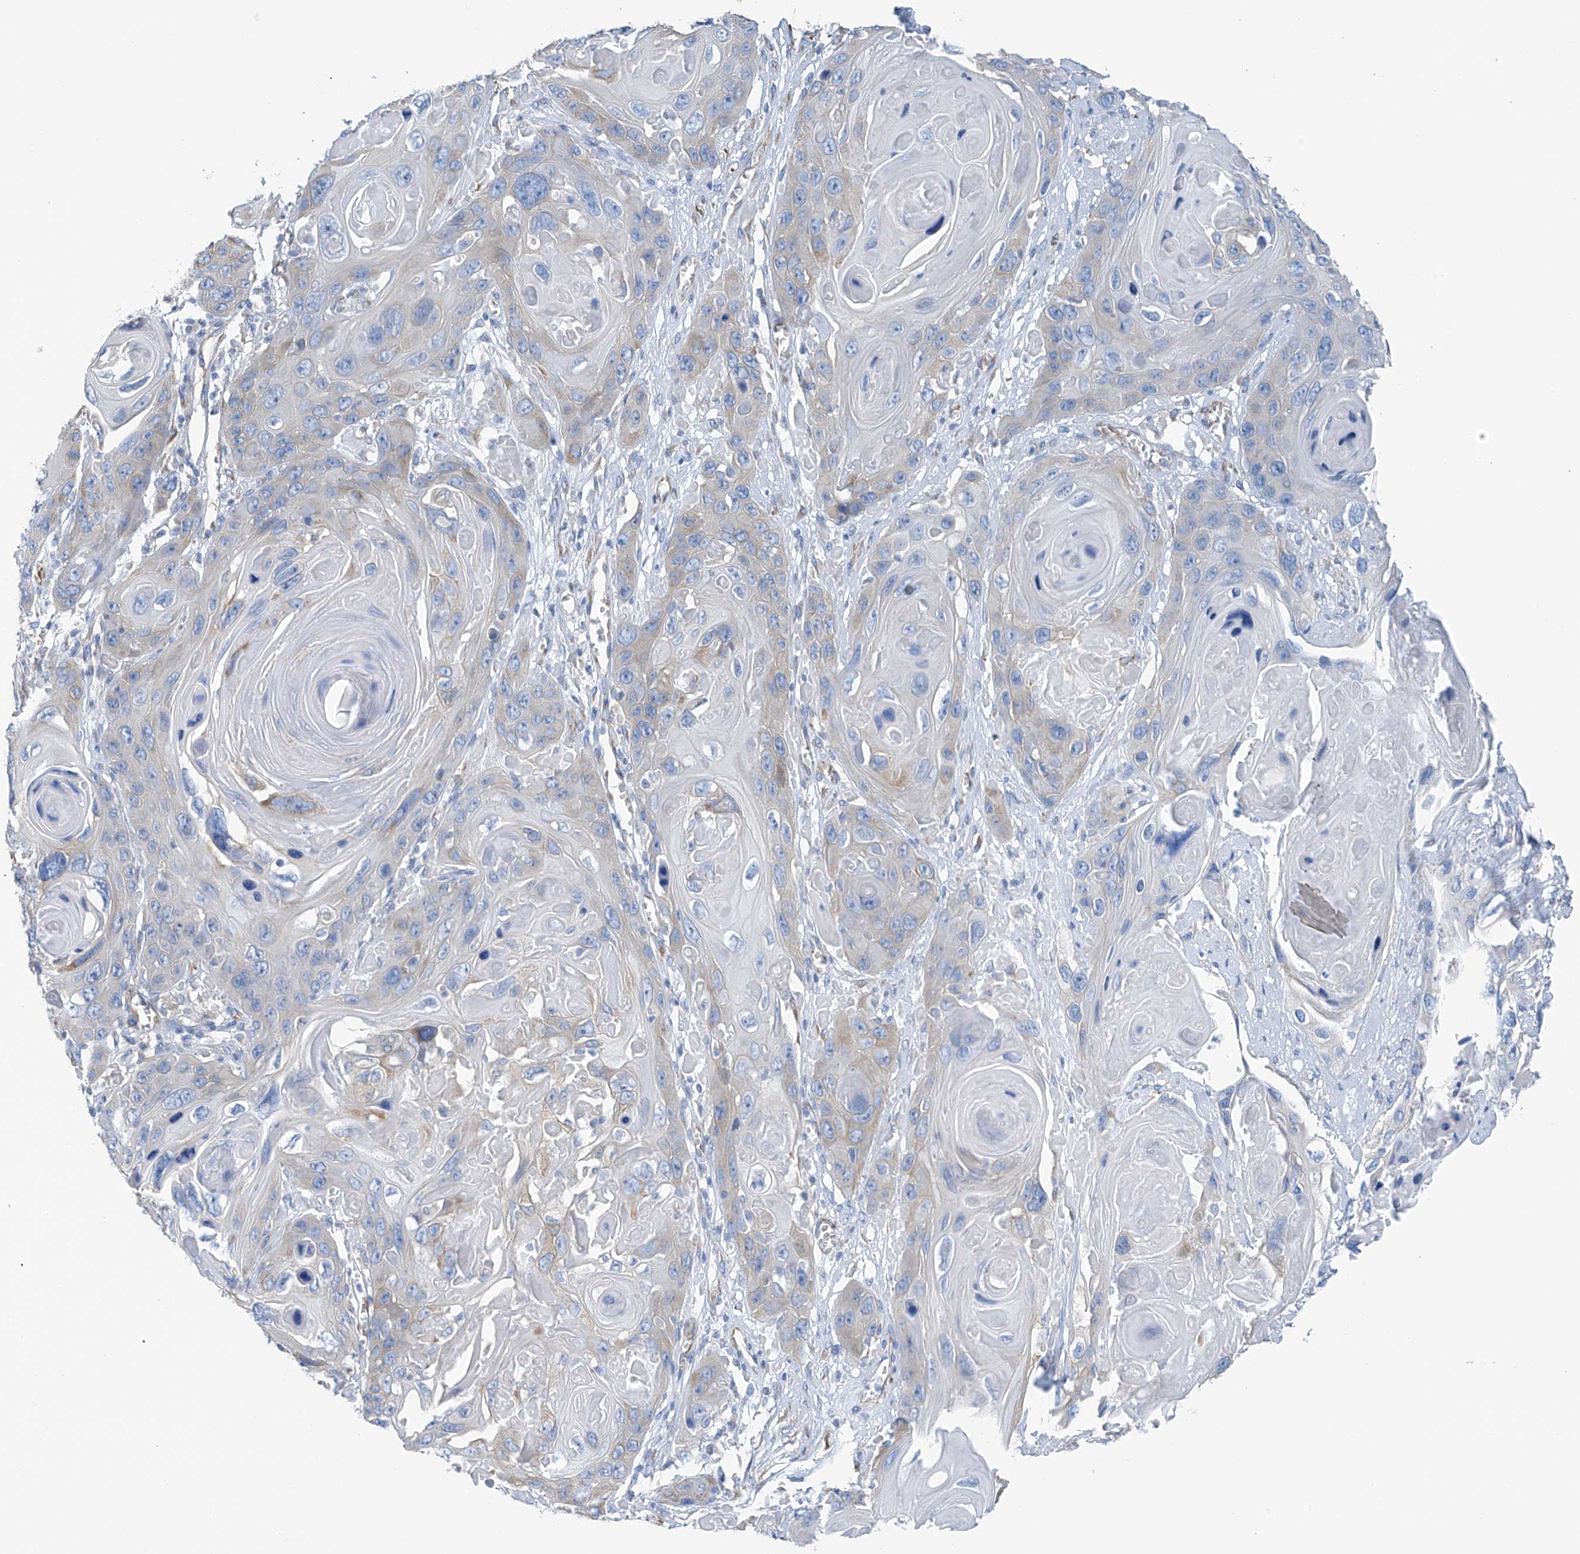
{"staining": {"intensity": "negative", "quantity": "none", "location": "none"}, "tissue": "skin cancer", "cell_type": "Tumor cells", "image_type": "cancer", "snomed": [{"axis": "morphology", "description": "Squamous cell carcinoma, NOS"}, {"axis": "topography", "description": "Skin"}], "caption": "Squamous cell carcinoma (skin) was stained to show a protein in brown. There is no significant staining in tumor cells.", "gene": "RCN2", "patient": {"sex": "male", "age": 55}}